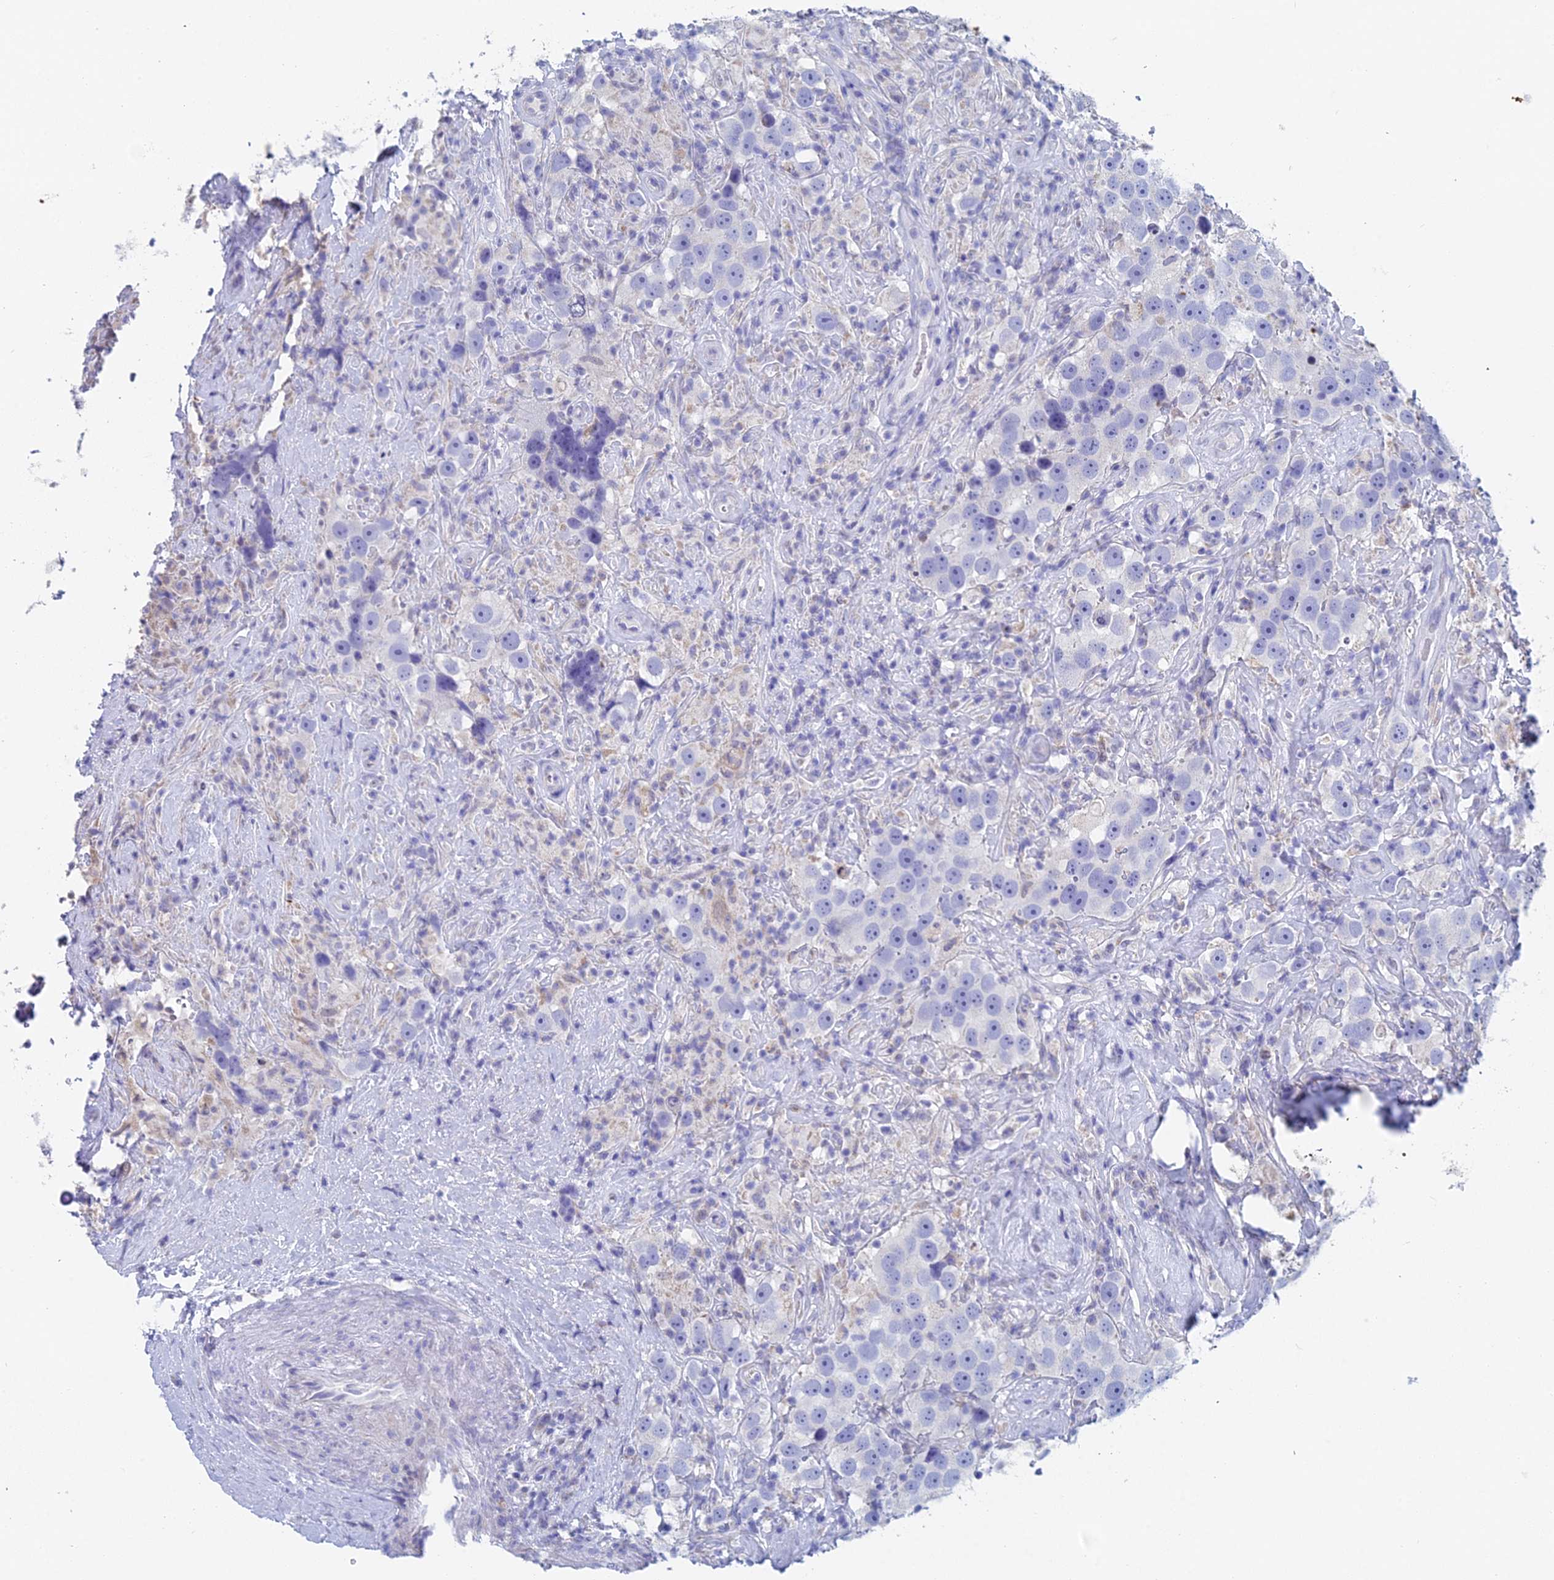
{"staining": {"intensity": "negative", "quantity": "none", "location": "none"}, "tissue": "testis cancer", "cell_type": "Tumor cells", "image_type": "cancer", "snomed": [{"axis": "morphology", "description": "Seminoma, NOS"}, {"axis": "topography", "description": "Testis"}], "caption": "Testis seminoma was stained to show a protein in brown. There is no significant expression in tumor cells.", "gene": "ACSM1", "patient": {"sex": "male", "age": 49}}